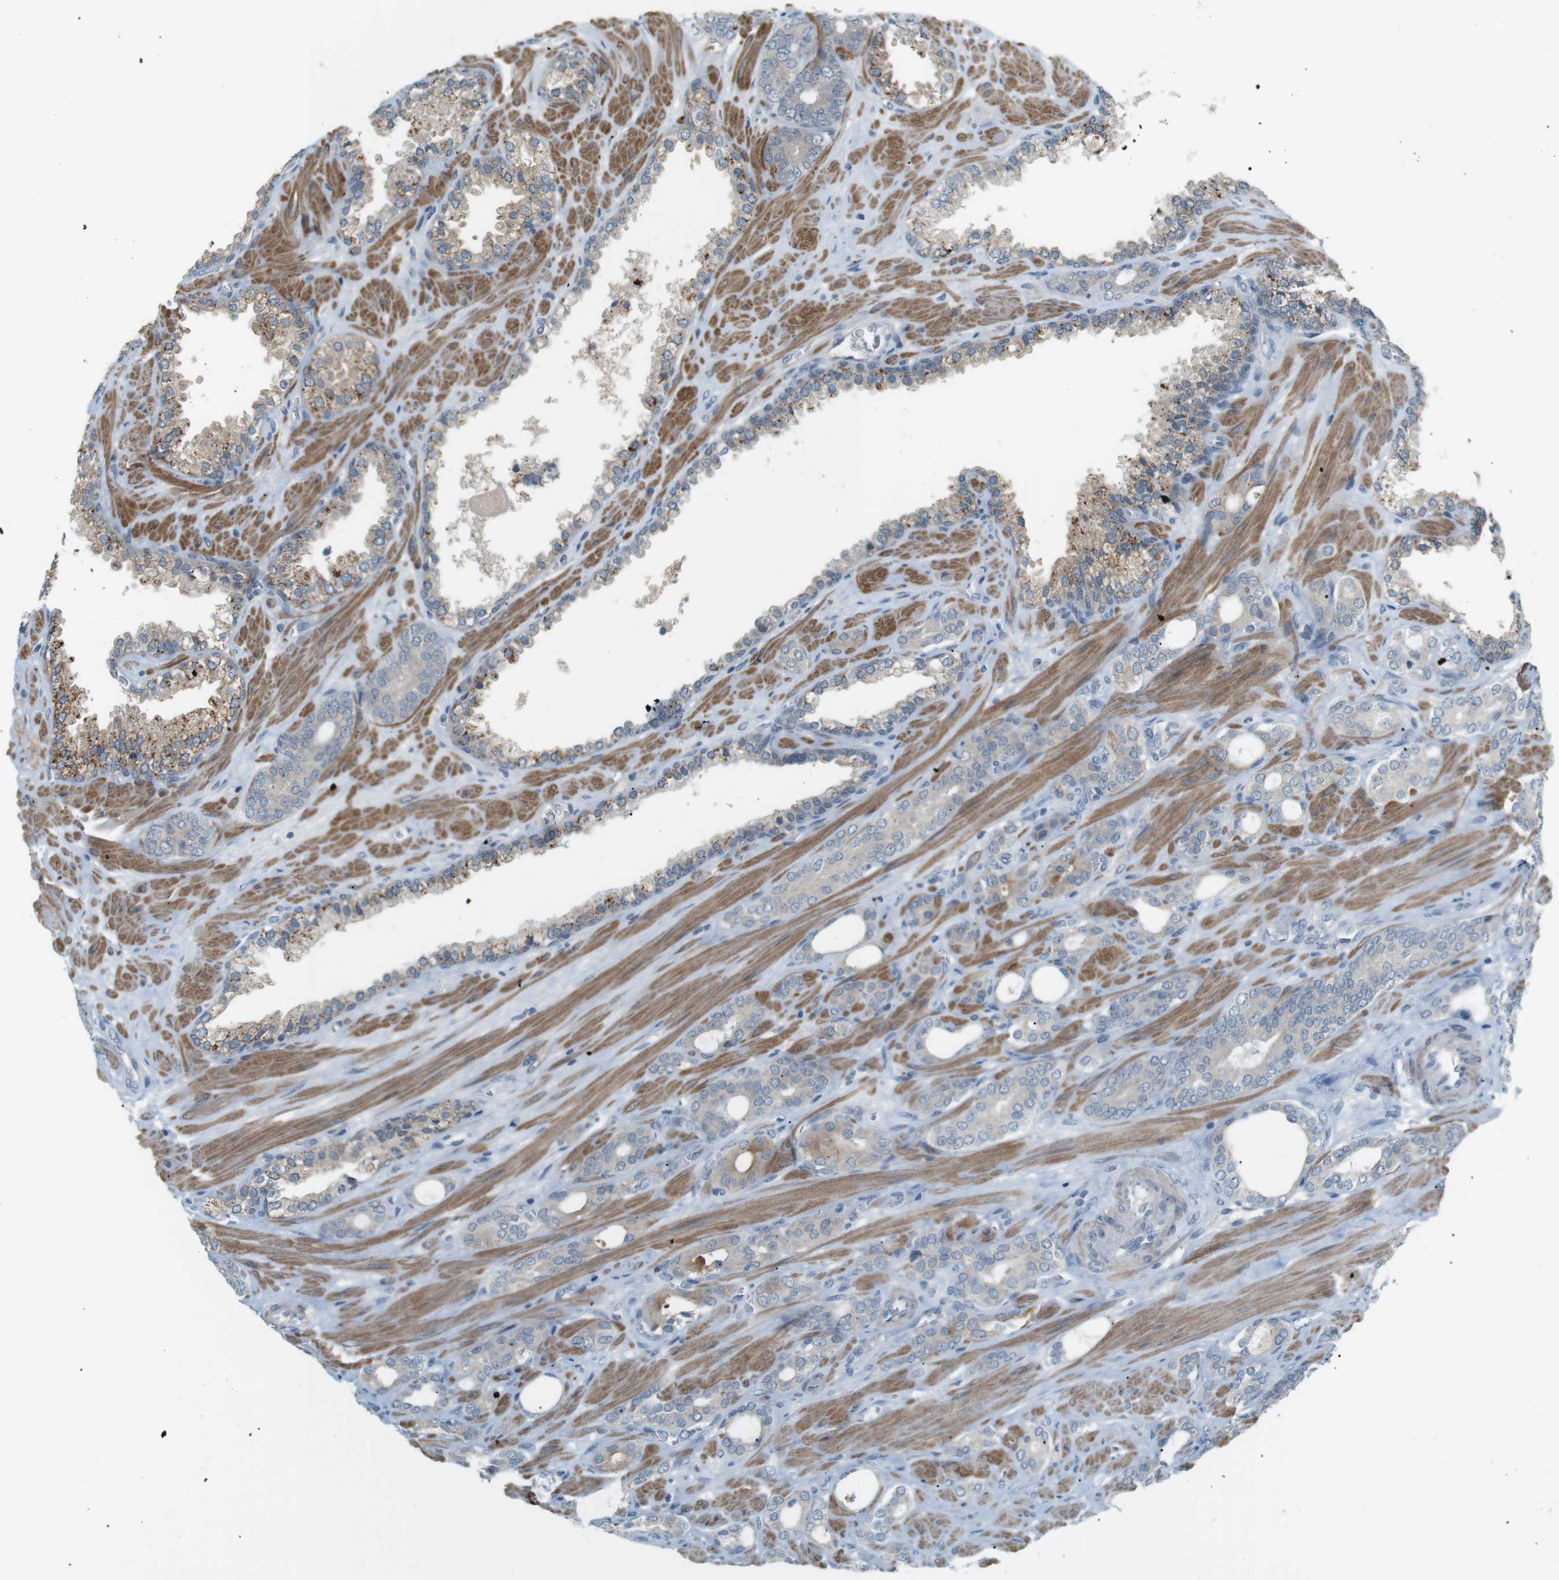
{"staining": {"intensity": "weak", "quantity": "25%-75%", "location": "cytoplasmic/membranous"}, "tissue": "prostate cancer", "cell_type": "Tumor cells", "image_type": "cancer", "snomed": [{"axis": "morphology", "description": "Adenocarcinoma, Low grade"}, {"axis": "topography", "description": "Prostate"}], "caption": "IHC histopathology image of neoplastic tissue: human prostate cancer stained using immunohistochemistry demonstrates low levels of weak protein expression localized specifically in the cytoplasmic/membranous of tumor cells, appearing as a cytoplasmic/membranous brown color.", "gene": "RTN3", "patient": {"sex": "male", "age": 63}}